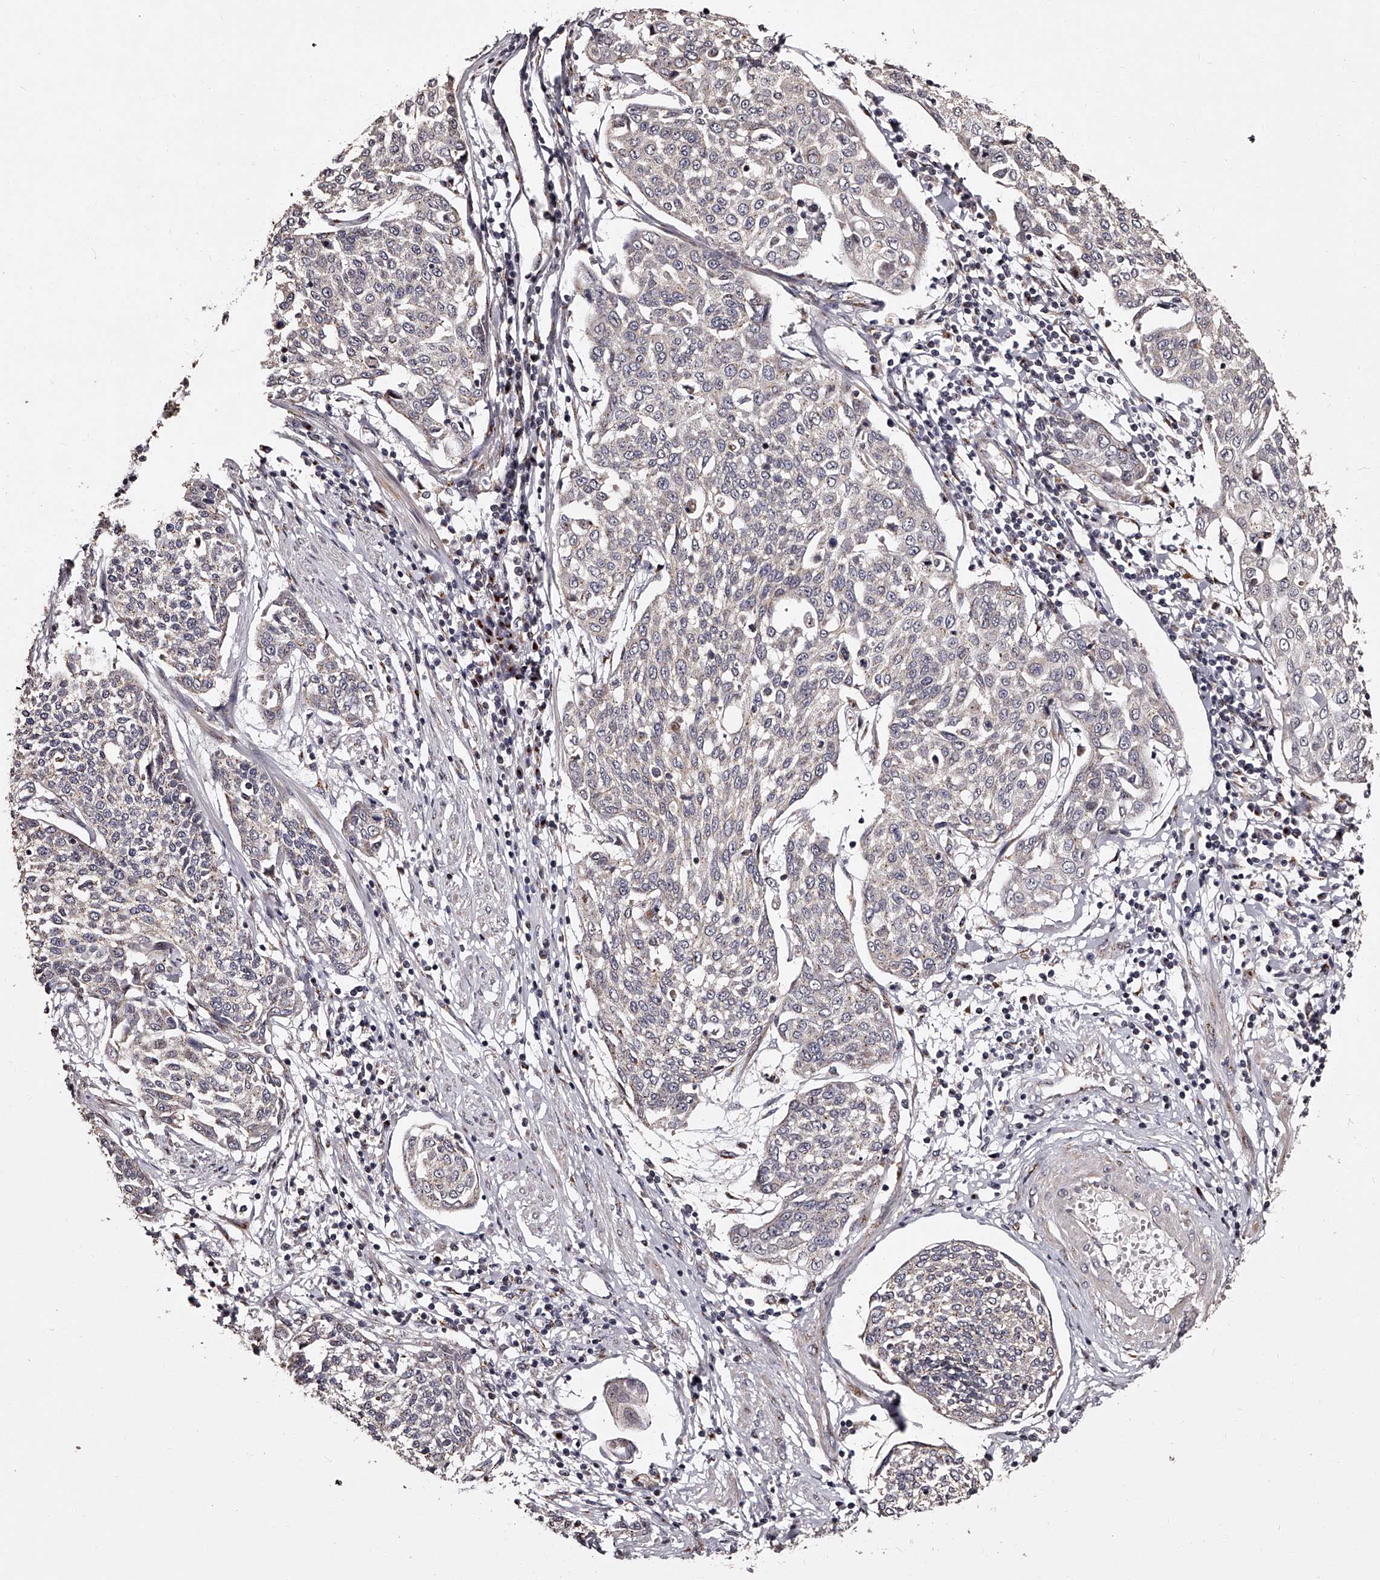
{"staining": {"intensity": "negative", "quantity": "none", "location": "none"}, "tissue": "cervical cancer", "cell_type": "Tumor cells", "image_type": "cancer", "snomed": [{"axis": "morphology", "description": "Squamous cell carcinoma, NOS"}, {"axis": "topography", "description": "Cervix"}], "caption": "There is no significant positivity in tumor cells of cervical squamous cell carcinoma.", "gene": "RSC1A1", "patient": {"sex": "female", "age": 34}}